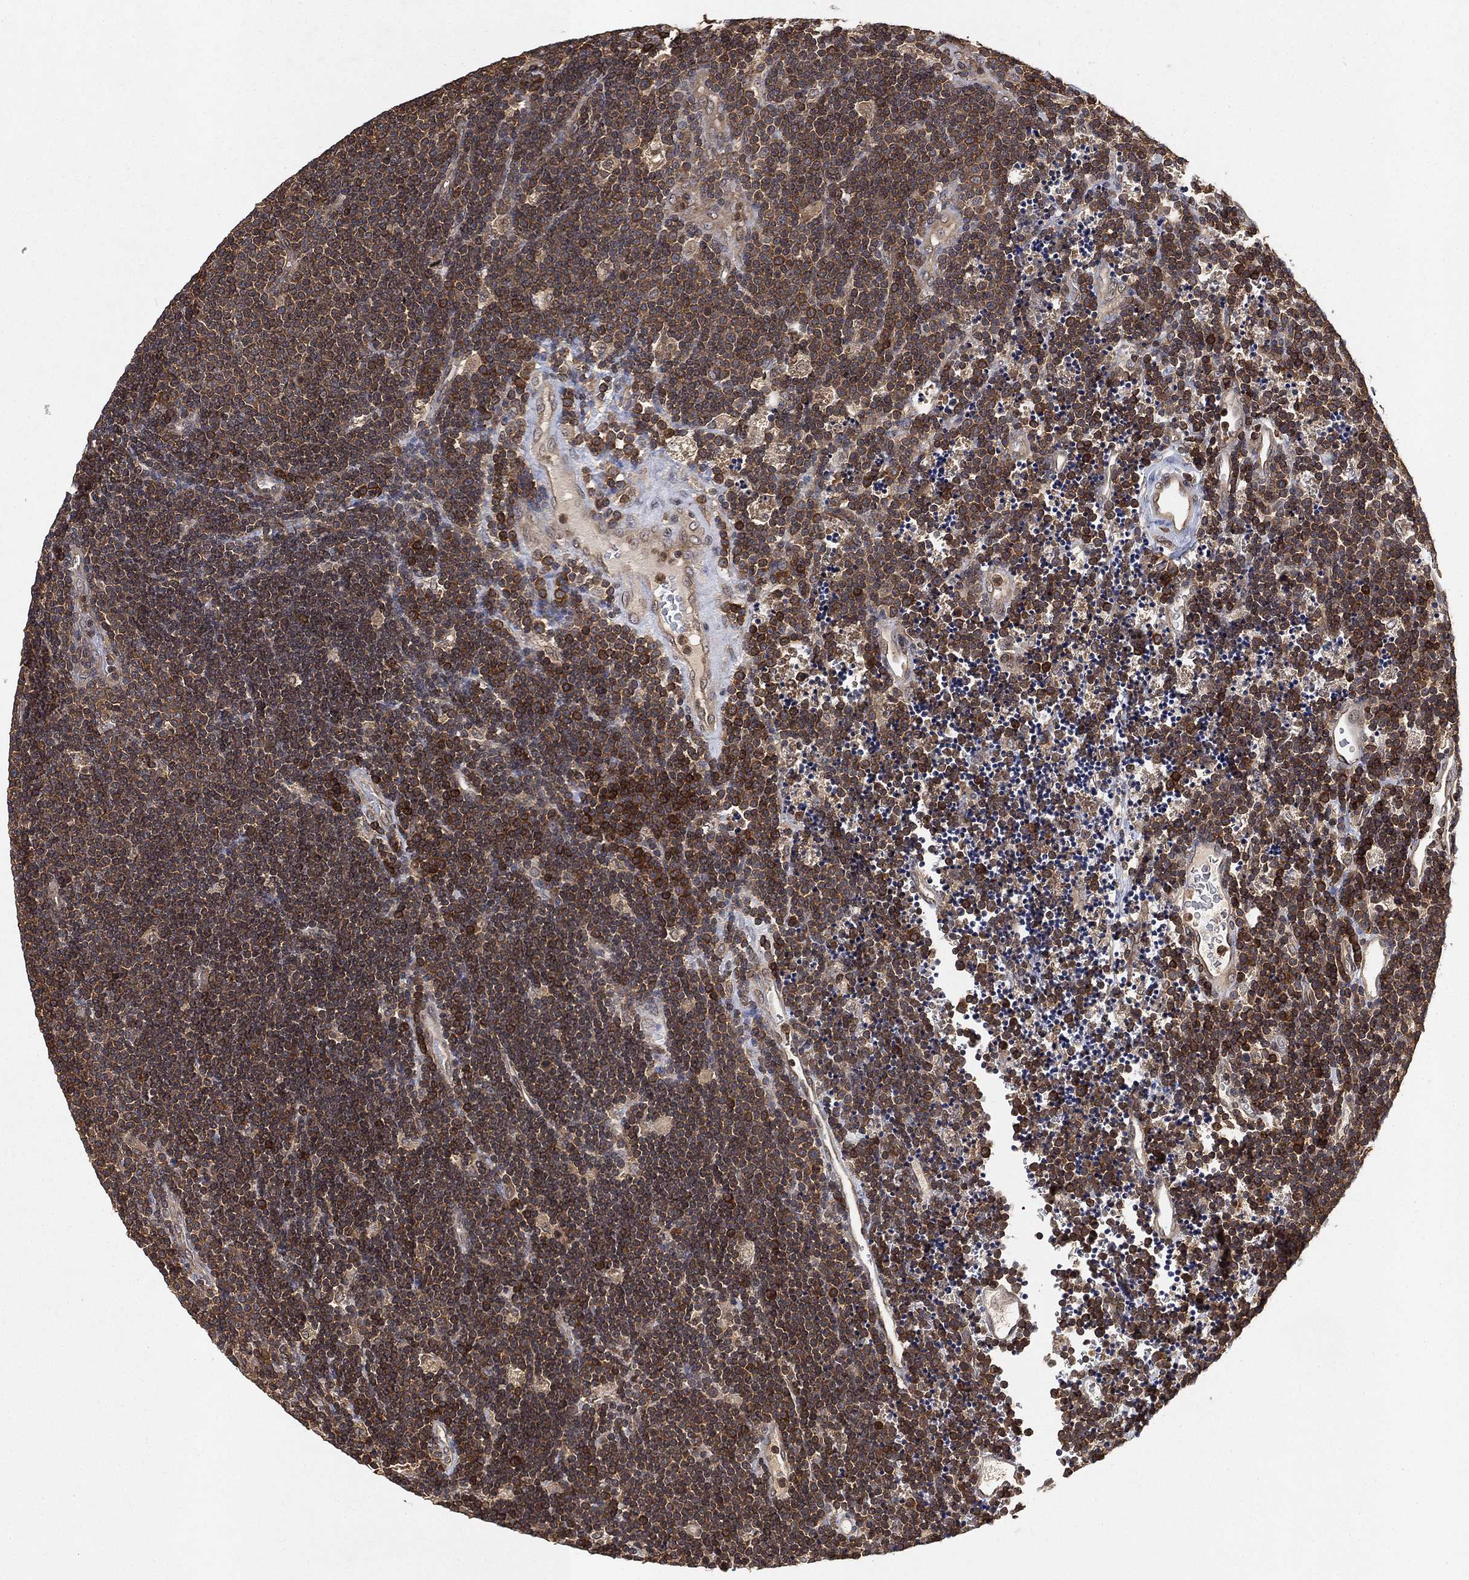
{"staining": {"intensity": "moderate", "quantity": ">75%", "location": "cytoplasmic/membranous"}, "tissue": "lymphoma", "cell_type": "Tumor cells", "image_type": "cancer", "snomed": [{"axis": "morphology", "description": "Malignant lymphoma, non-Hodgkin's type, Low grade"}, {"axis": "topography", "description": "Brain"}], "caption": "Tumor cells display medium levels of moderate cytoplasmic/membranous positivity in about >75% of cells in human lymphoma. The staining was performed using DAB, with brown indicating positive protein expression. Nuclei are stained blue with hematoxylin.", "gene": "UBA5", "patient": {"sex": "female", "age": 66}}